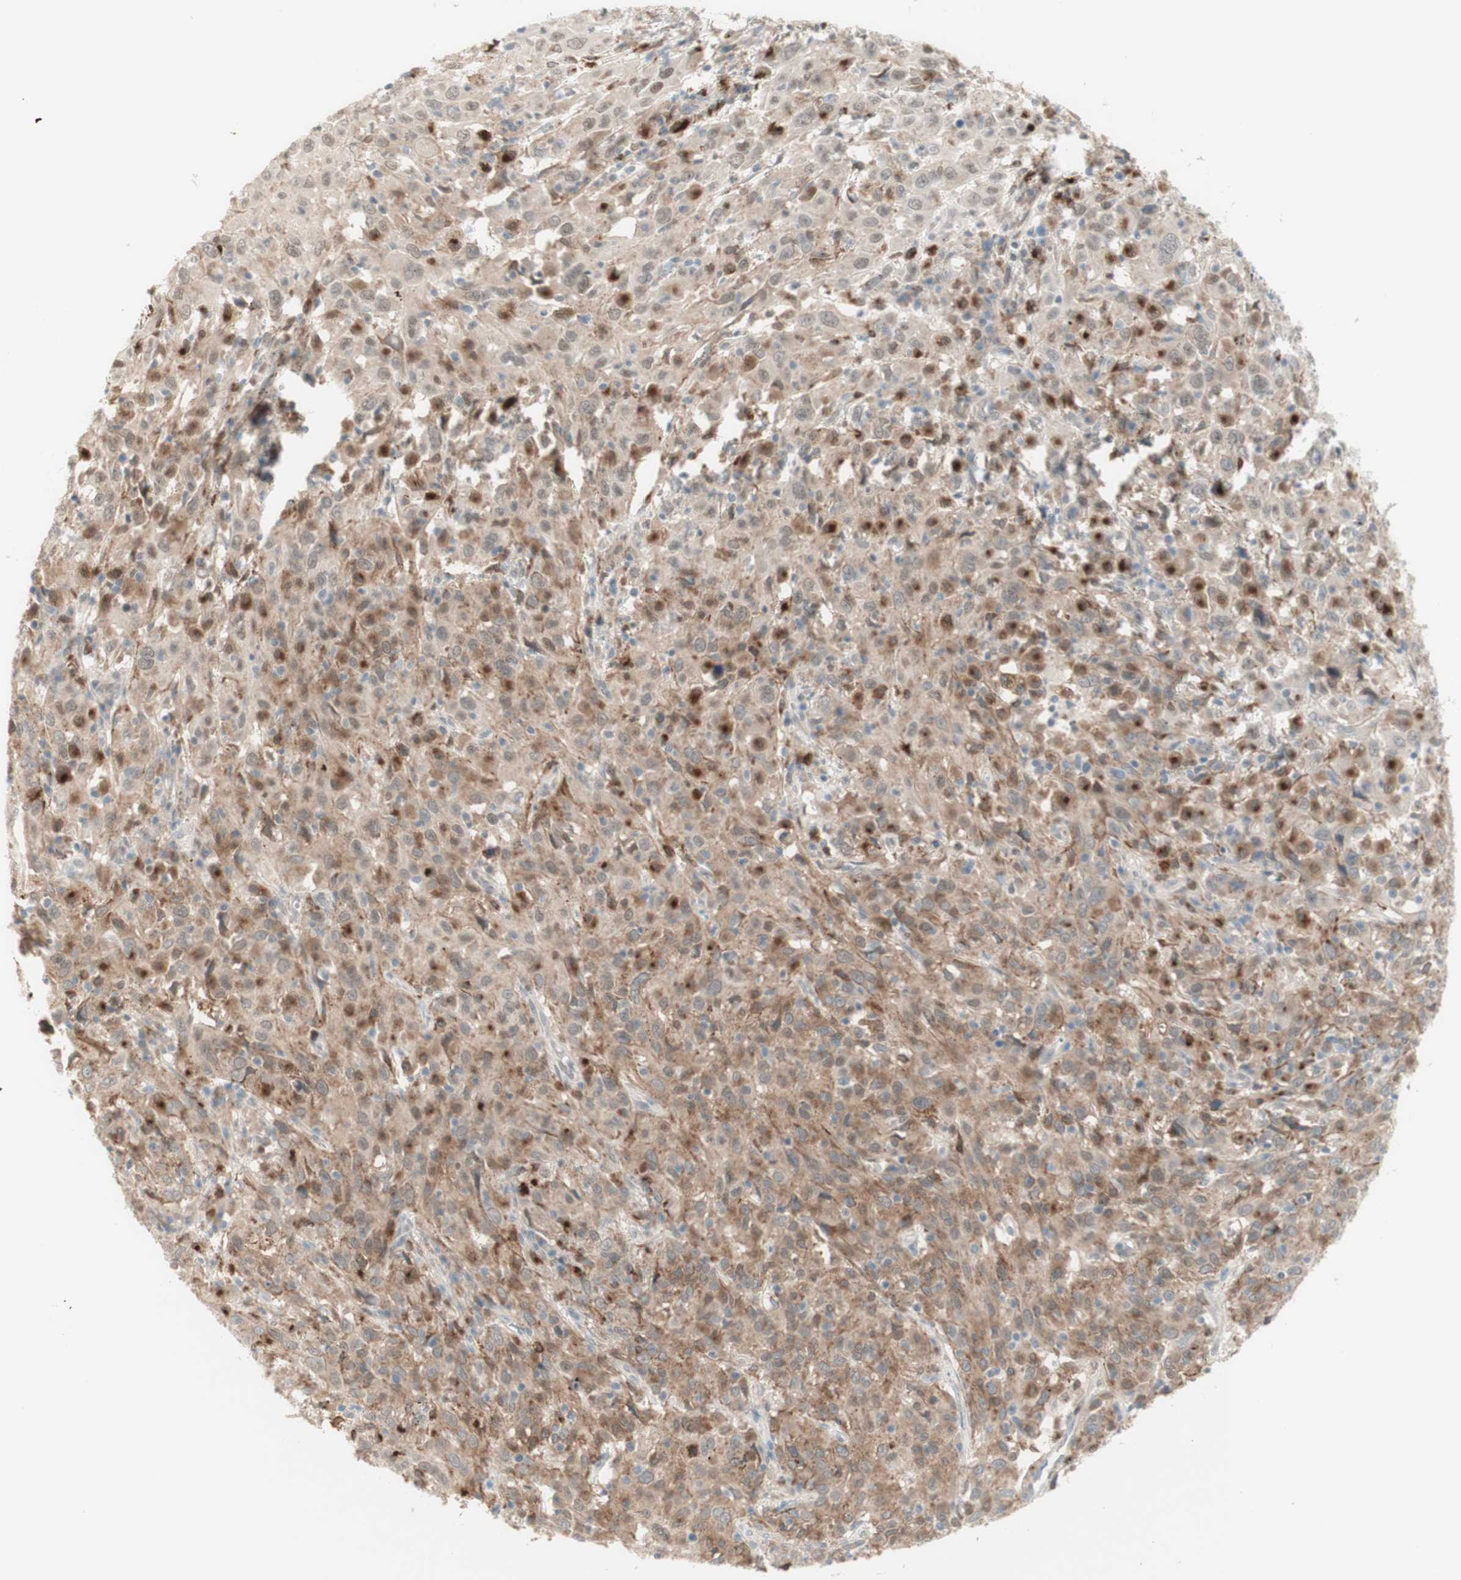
{"staining": {"intensity": "moderate", "quantity": ">75%", "location": "cytoplasmic/membranous,nuclear"}, "tissue": "cervical cancer", "cell_type": "Tumor cells", "image_type": "cancer", "snomed": [{"axis": "morphology", "description": "Squamous cell carcinoma, NOS"}, {"axis": "topography", "description": "Cervix"}], "caption": "The histopathology image exhibits immunohistochemical staining of squamous cell carcinoma (cervical). There is moderate cytoplasmic/membranous and nuclear expression is appreciated in about >75% of tumor cells. Ihc stains the protein in brown and the nuclei are stained blue.", "gene": "GAPT", "patient": {"sex": "female", "age": 46}}